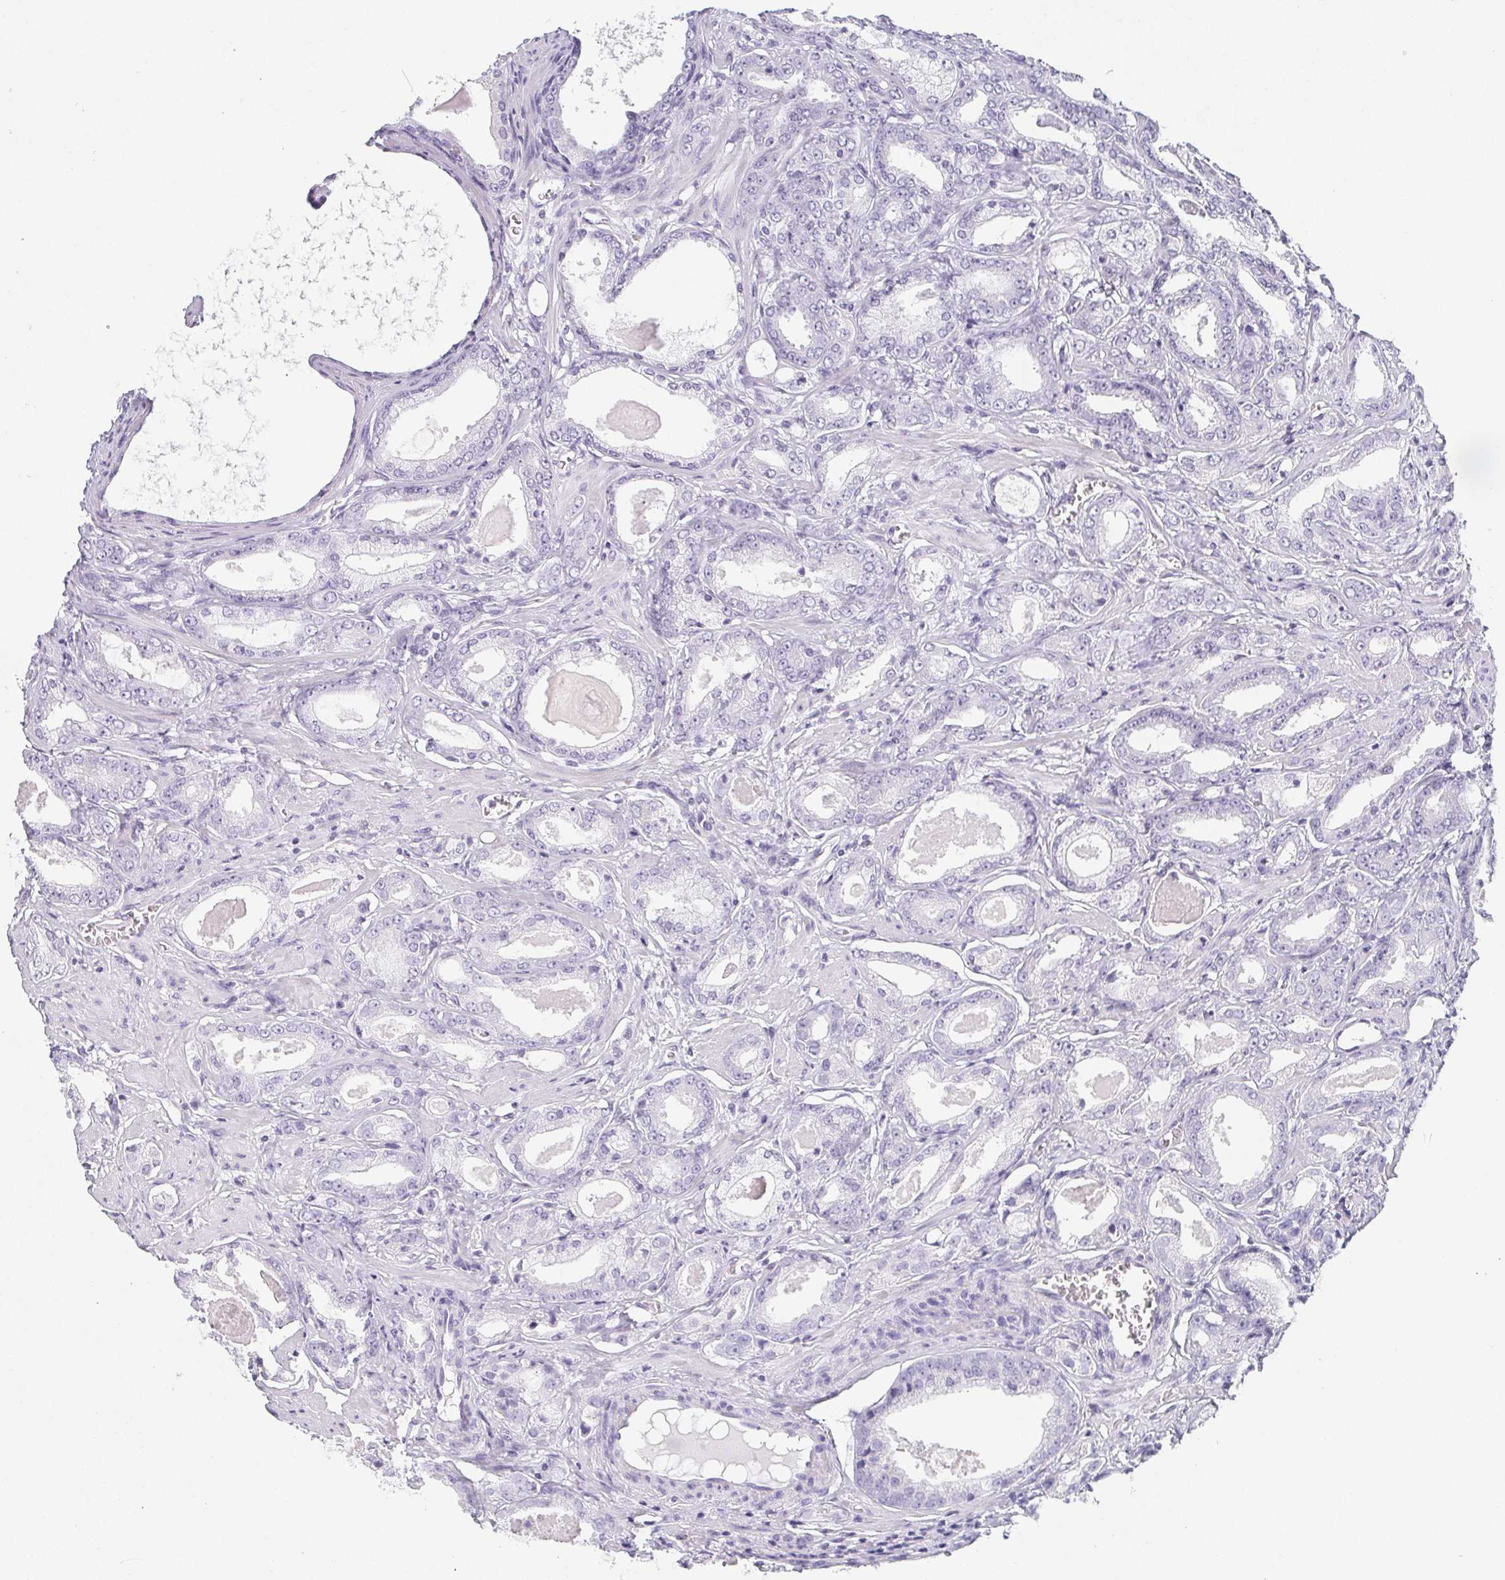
{"staining": {"intensity": "negative", "quantity": "none", "location": "none"}, "tissue": "prostate cancer", "cell_type": "Tumor cells", "image_type": "cancer", "snomed": [{"axis": "morphology", "description": "Adenocarcinoma, NOS"}, {"axis": "morphology", "description": "Adenocarcinoma, Low grade"}, {"axis": "topography", "description": "Prostate"}], "caption": "Immunohistochemical staining of human adenocarcinoma (prostate) exhibits no significant staining in tumor cells.", "gene": "PRR27", "patient": {"sex": "male", "age": 64}}